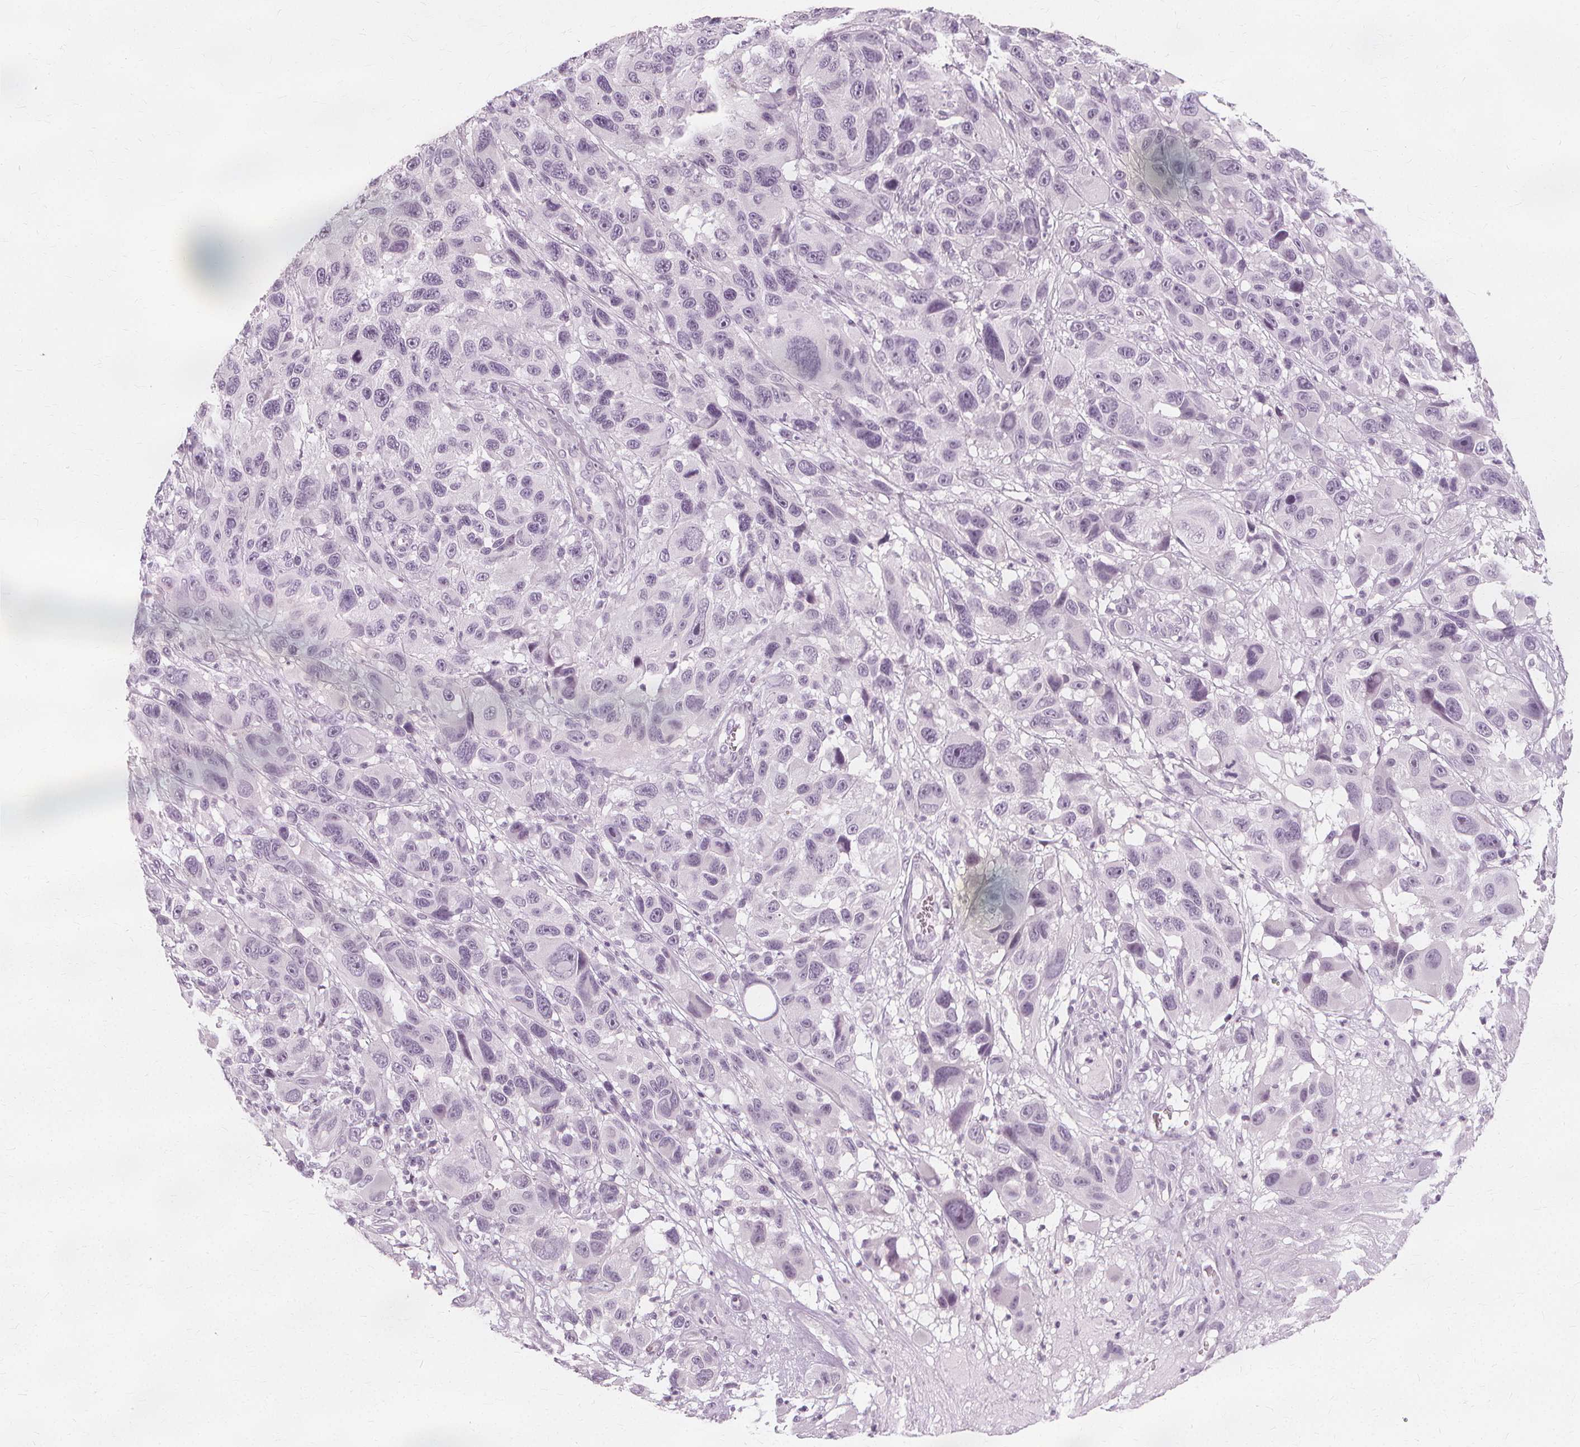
{"staining": {"intensity": "negative", "quantity": "none", "location": "none"}, "tissue": "melanoma", "cell_type": "Tumor cells", "image_type": "cancer", "snomed": [{"axis": "morphology", "description": "Malignant melanoma, NOS"}, {"axis": "topography", "description": "Skin"}], "caption": "An image of human malignant melanoma is negative for staining in tumor cells.", "gene": "NXPE1", "patient": {"sex": "male", "age": 53}}